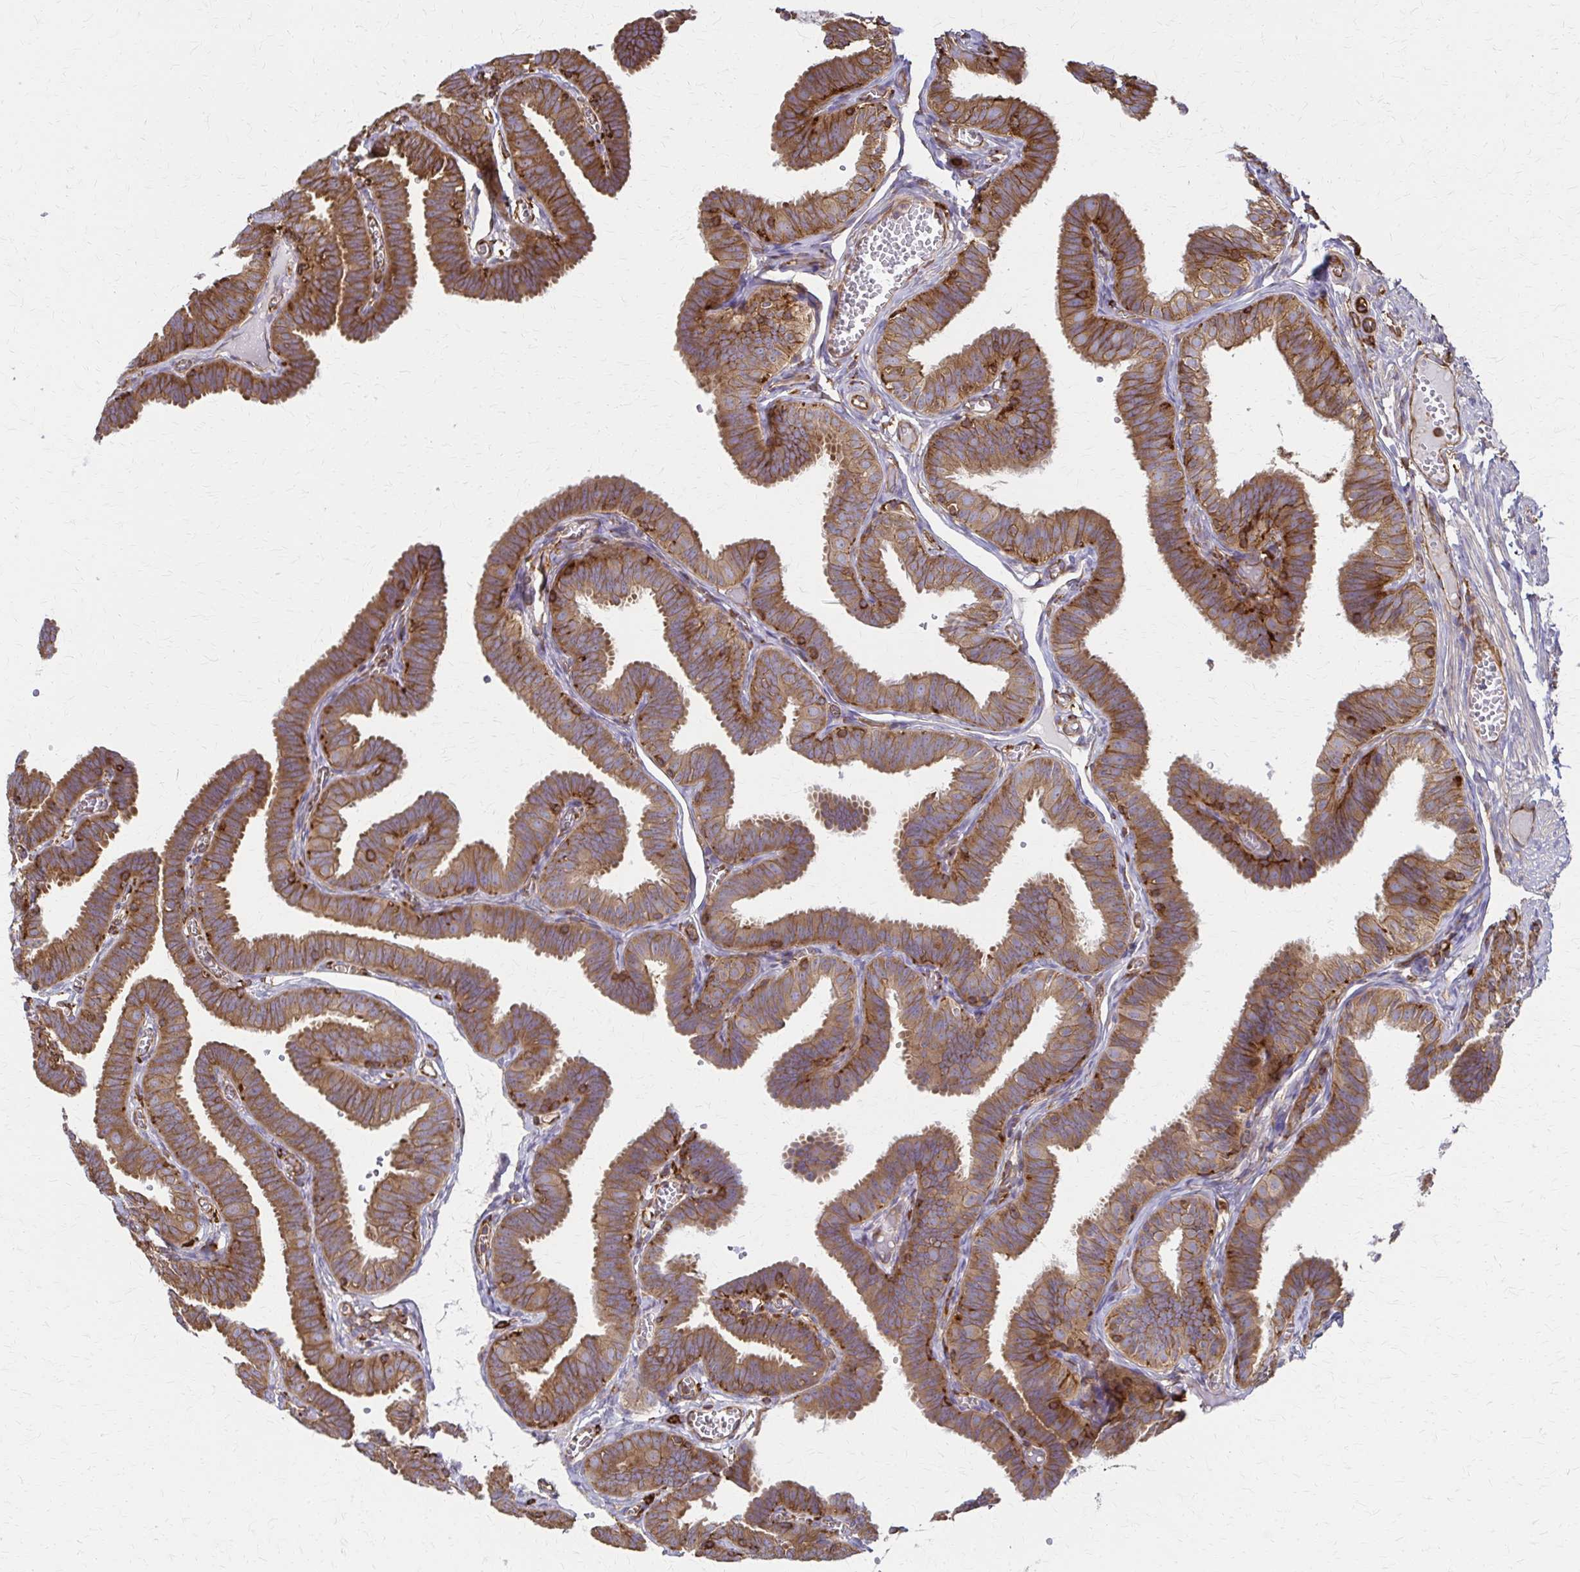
{"staining": {"intensity": "strong", "quantity": ">75%", "location": "cytoplasmic/membranous"}, "tissue": "fallopian tube", "cell_type": "Glandular cells", "image_type": "normal", "snomed": [{"axis": "morphology", "description": "Normal tissue, NOS"}, {"axis": "topography", "description": "Fallopian tube"}], "caption": "An immunohistochemistry image of benign tissue is shown. Protein staining in brown shows strong cytoplasmic/membranous positivity in fallopian tube within glandular cells. Using DAB (brown) and hematoxylin (blue) stains, captured at high magnification using brightfield microscopy.", "gene": "WASF2", "patient": {"sex": "female", "age": 25}}